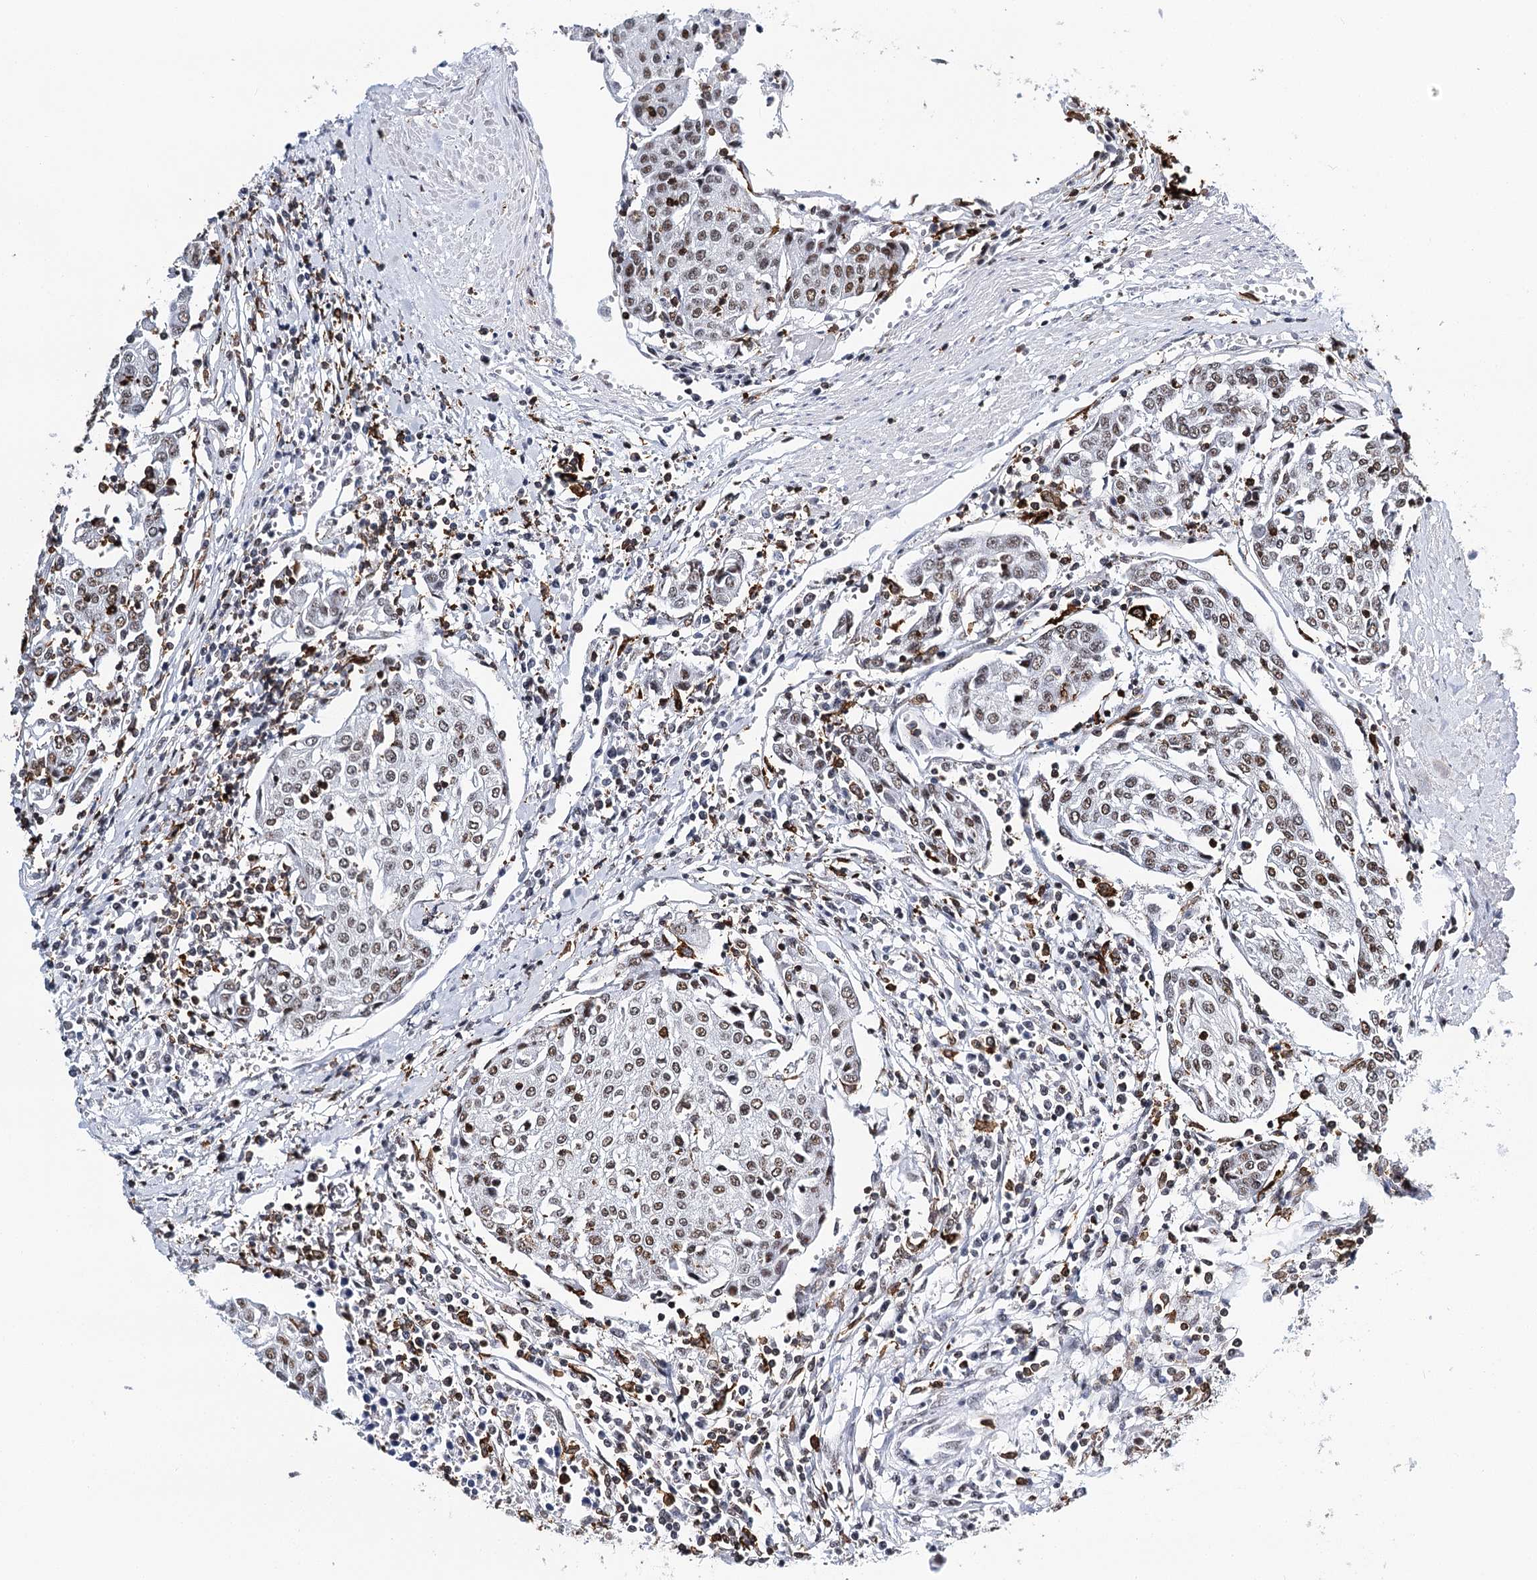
{"staining": {"intensity": "weak", "quantity": "25%-75%", "location": "nuclear"}, "tissue": "urothelial cancer", "cell_type": "Tumor cells", "image_type": "cancer", "snomed": [{"axis": "morphology", "description": "Urothelial carcinoma, High grade"}, {"axis": "topography", "description": "Urinary bladder"}], "caption": "Urothelial cancer tissue shows weak nuclear staining in about 25%-75% of tumor cells, visualized by immunohistochemistry.", "gene": "BARD1", "patient": {"sex": "female", "age": 85}}